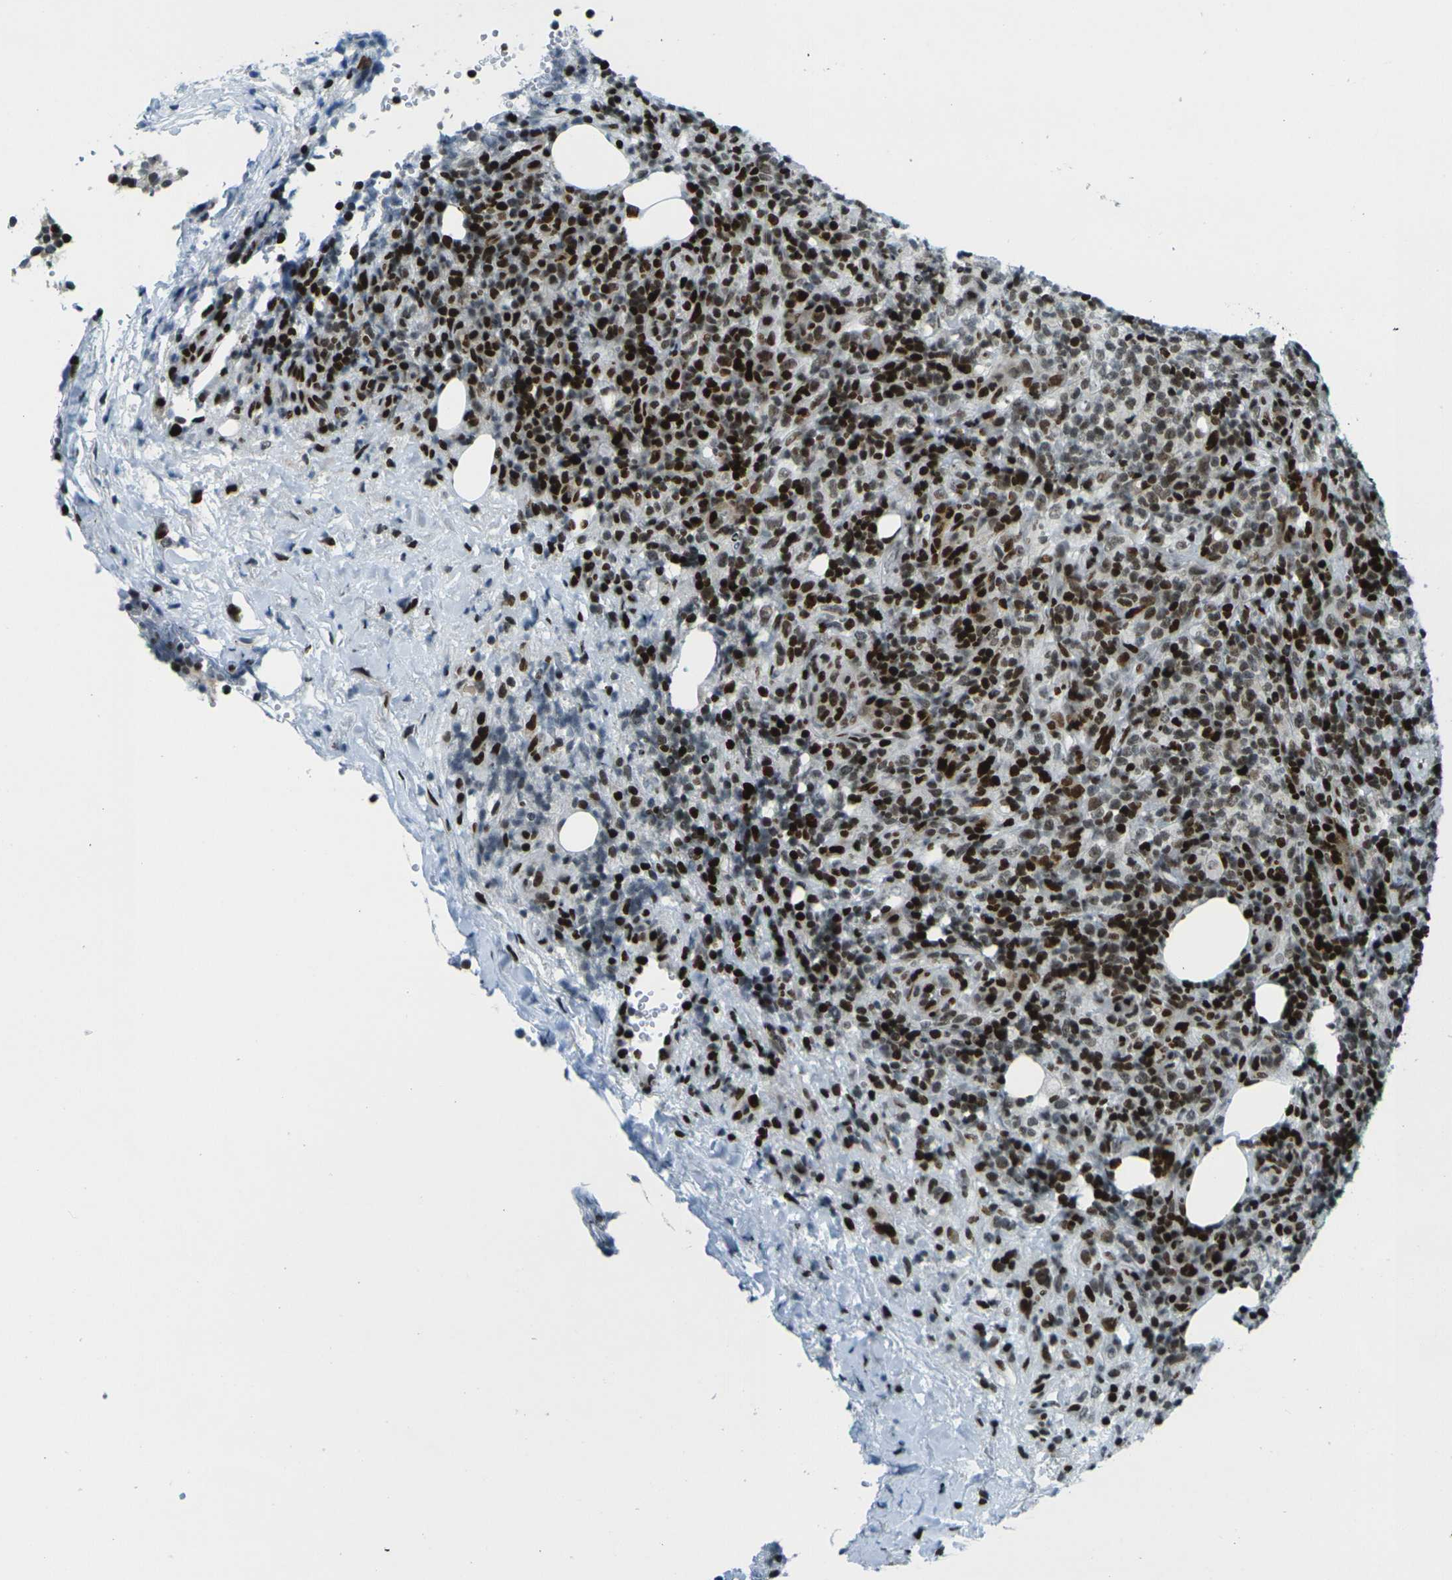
{"staining": {"intensity": "strong", "quantity": ">75%", "location": "nuclear"}, "tissue": "lymphoma", "cell_type": "Tumor cells", "image_type": "cancer", "snomed": [{"axis": "morphology", "description": "Malignant lymphoma, non-Hodgkin's type, High grade"}, {"axis": "topography", "description": "Lymph node"}], "caption": "Immunohistochemical staining of malignant lymphoma, non-Hodgkin's type (high-grade) displays high levels of strong nuclear expression in approximately >75% of tumor cells.", "gene": "H3-3A", "patient": {"sex": "female", "age": 76}}